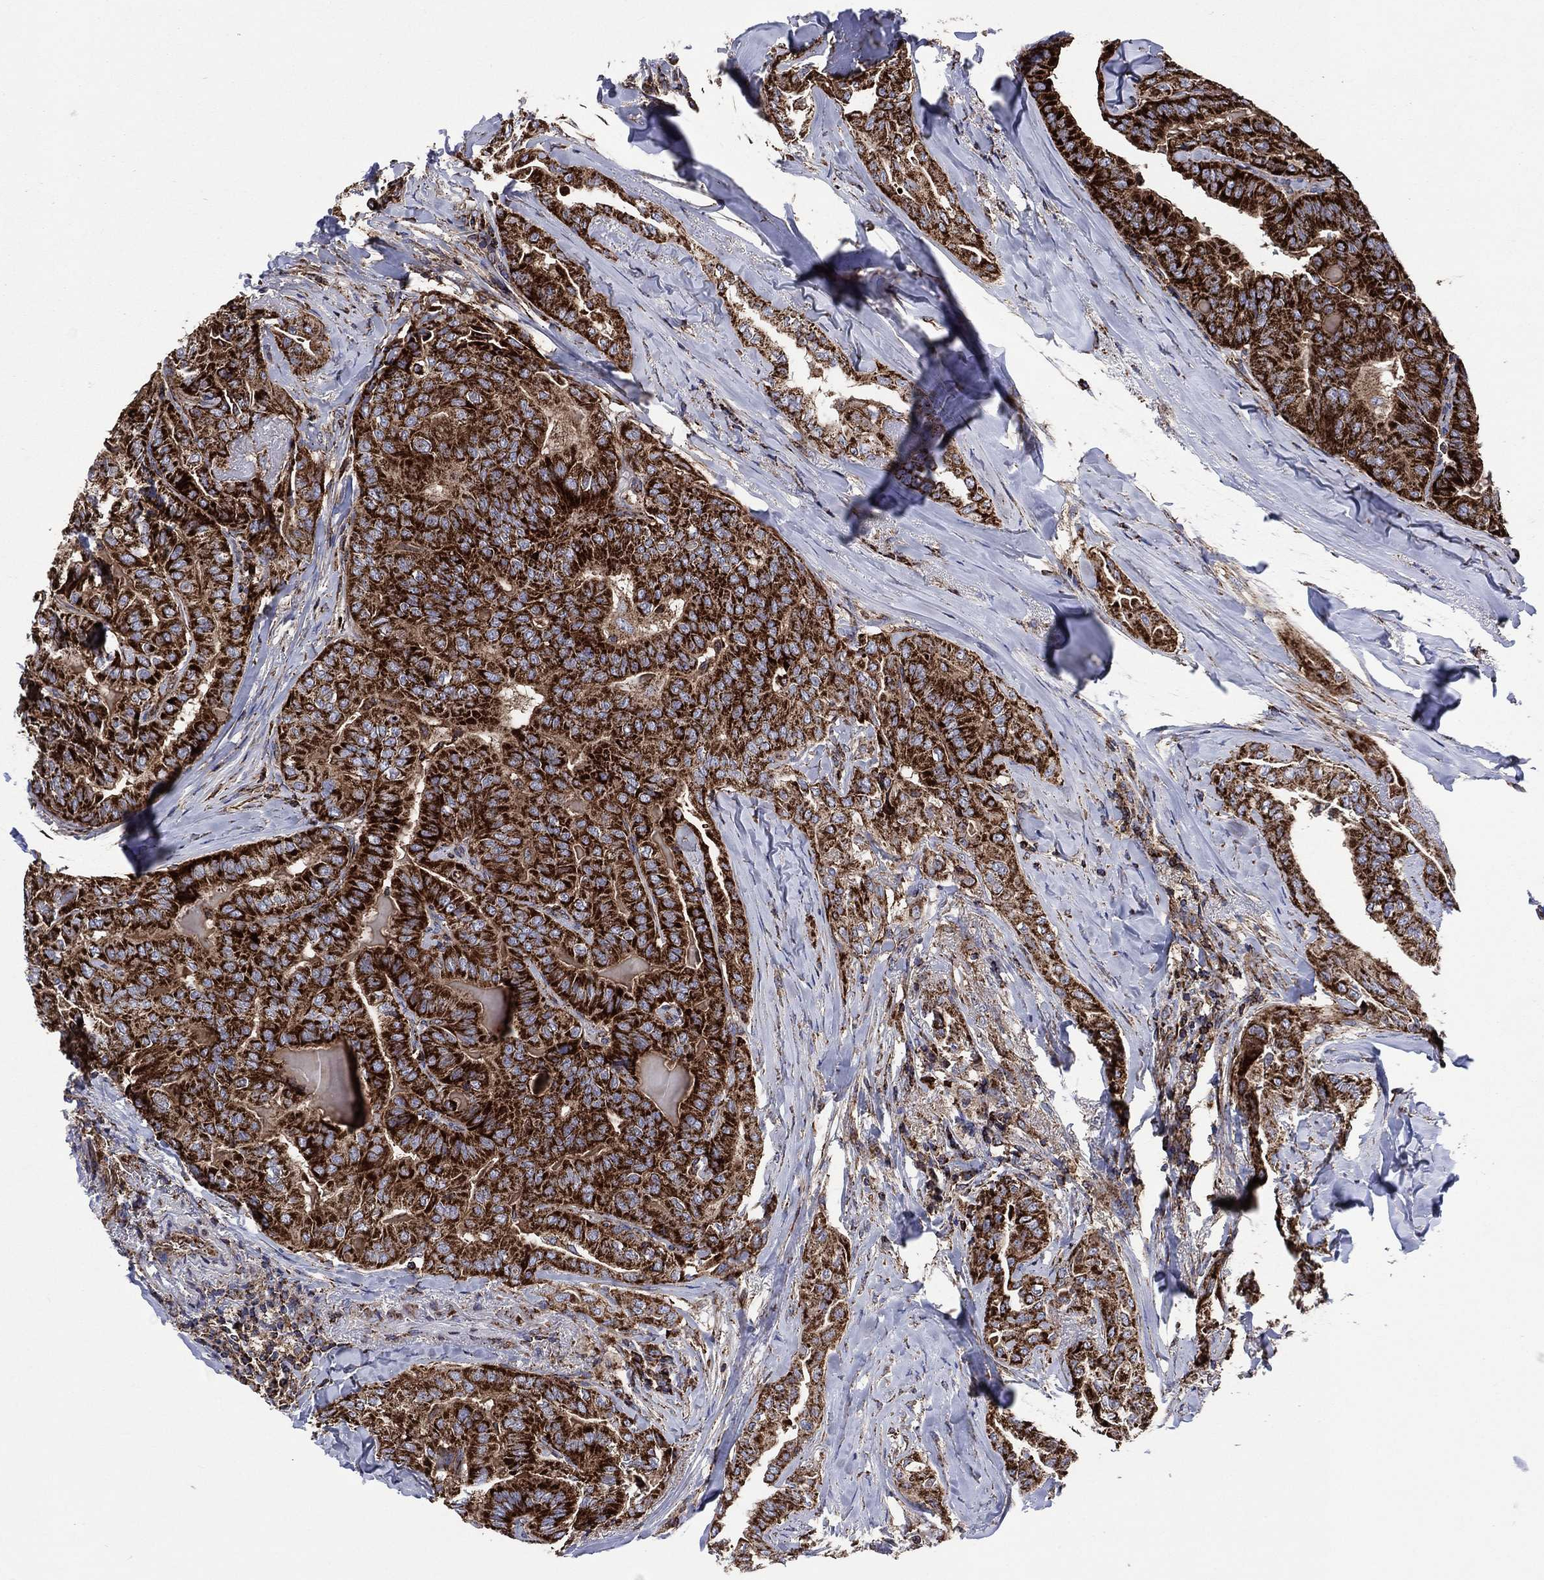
{"staining": {"intensity": "strong", "quantity": ">75%", "location": "cytoplasmic/membranous"}, "tissue": "thyroid cancer", "cell_type": "Tumor cells", "image_type": "cancer", "snomed": [{"axis": "morphology", "description": "Papillary adenocarcinoma, NOS"}, {"axis": "topography", "description": "Thyroid gland"}], "caption": "About >75% of tumor cells in human thyroid cancer demonstrate strong cytoplasmic/membranous protein expression as visualized by brown immunohistochemical staining.", "gene": "ANKRD37", "patient": {"sex": "female", "age": 68}}